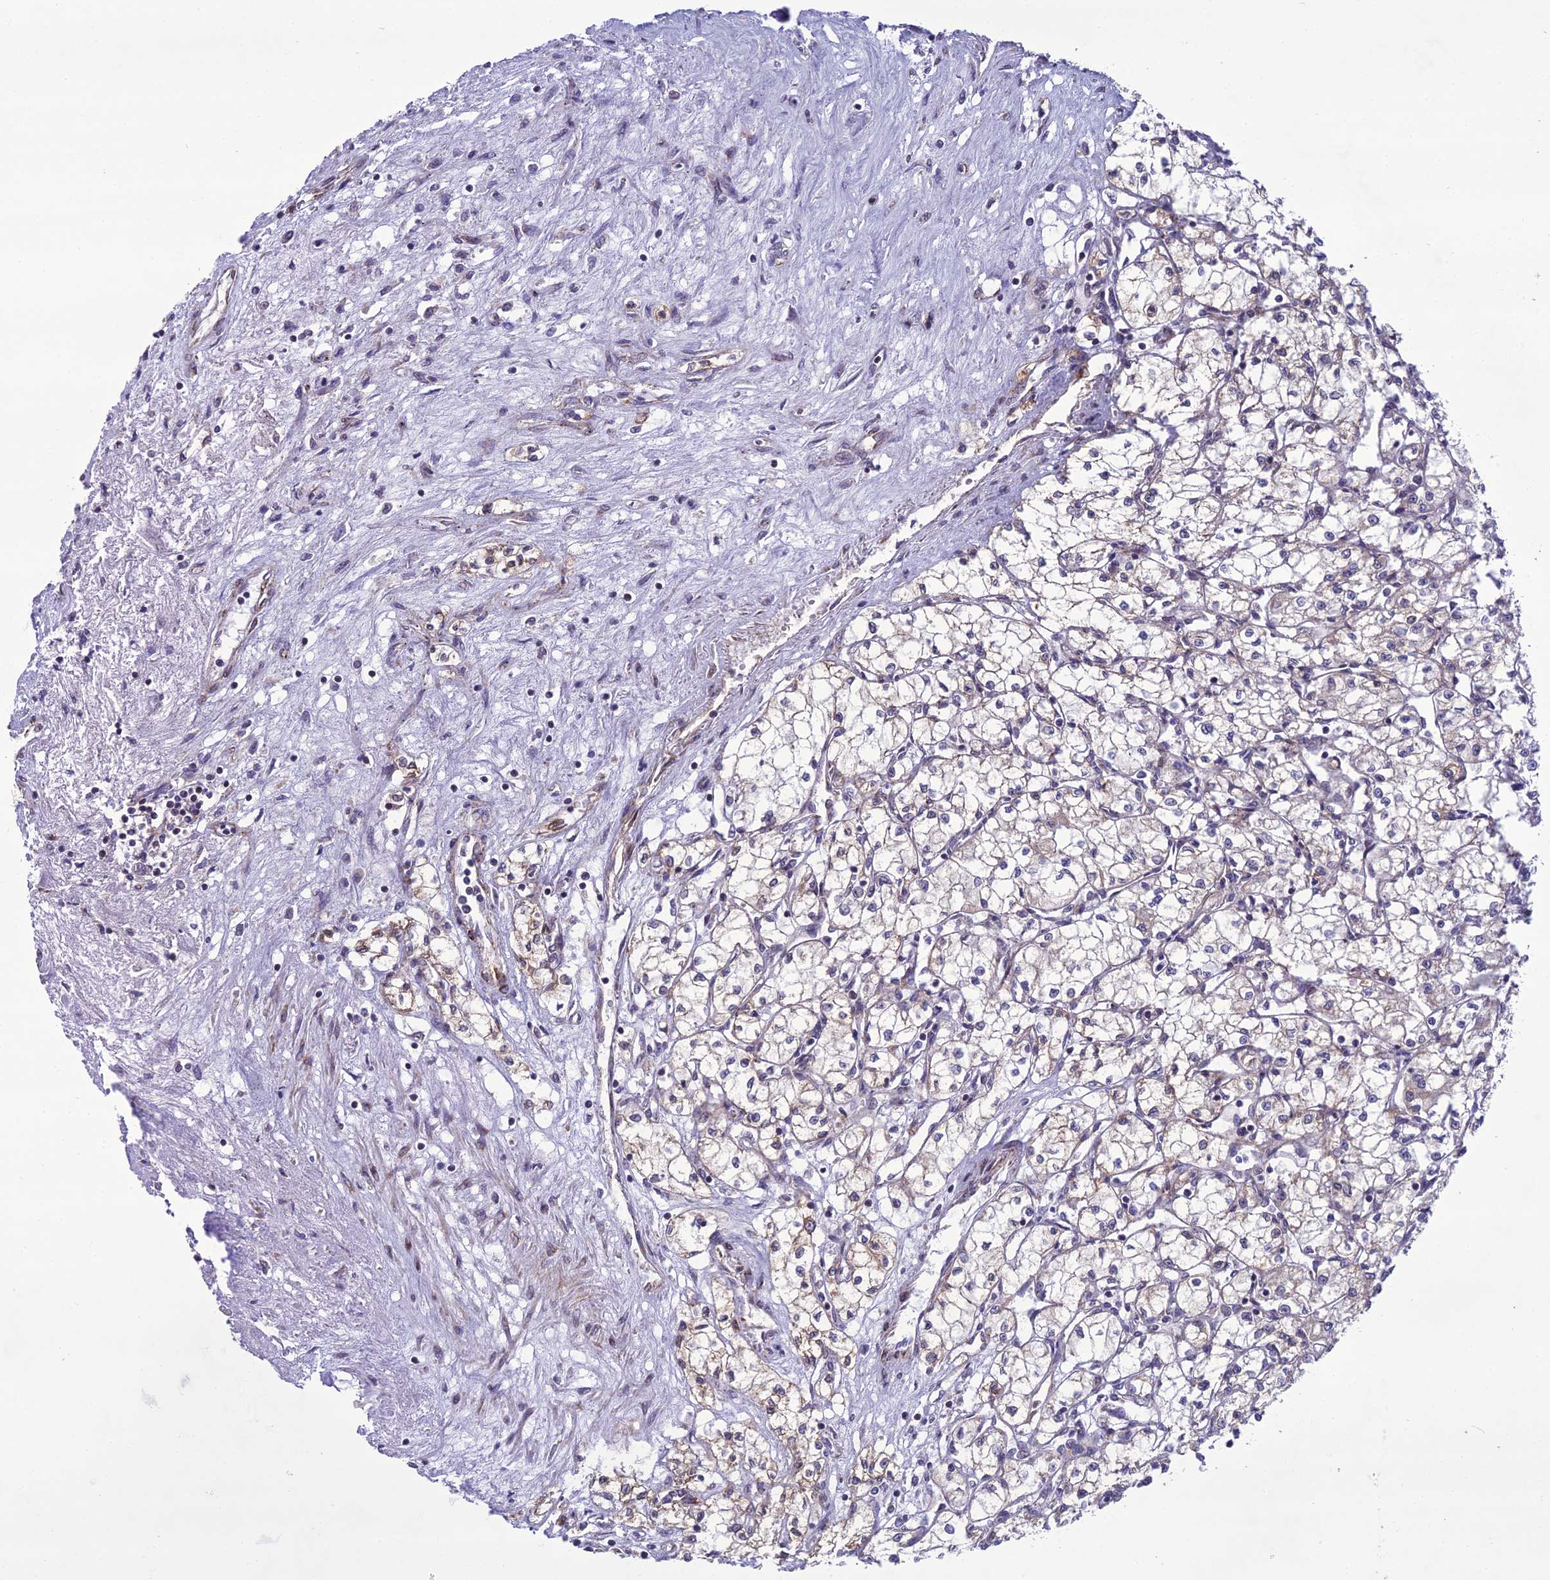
{"staining": {"intensity": "weak", "quantity": "<25%", "location": "cytoplasmic/membranous"}, "tissue": "renal cancer", "cell_type": "Tumor cells", "image_type": "cancer", "snomed": [{"axis": "morphology", "description": "Adenocarcinoma, NOS"}, {"axis": "topography", "description": "Kidney"}], "caption": "This is an IHC micrograph of renal cancer (adenocarcinoma). There is no positivity in tumor cells.", "gene": "NODAL", "patient": {"sex": "male", "age": 59}}